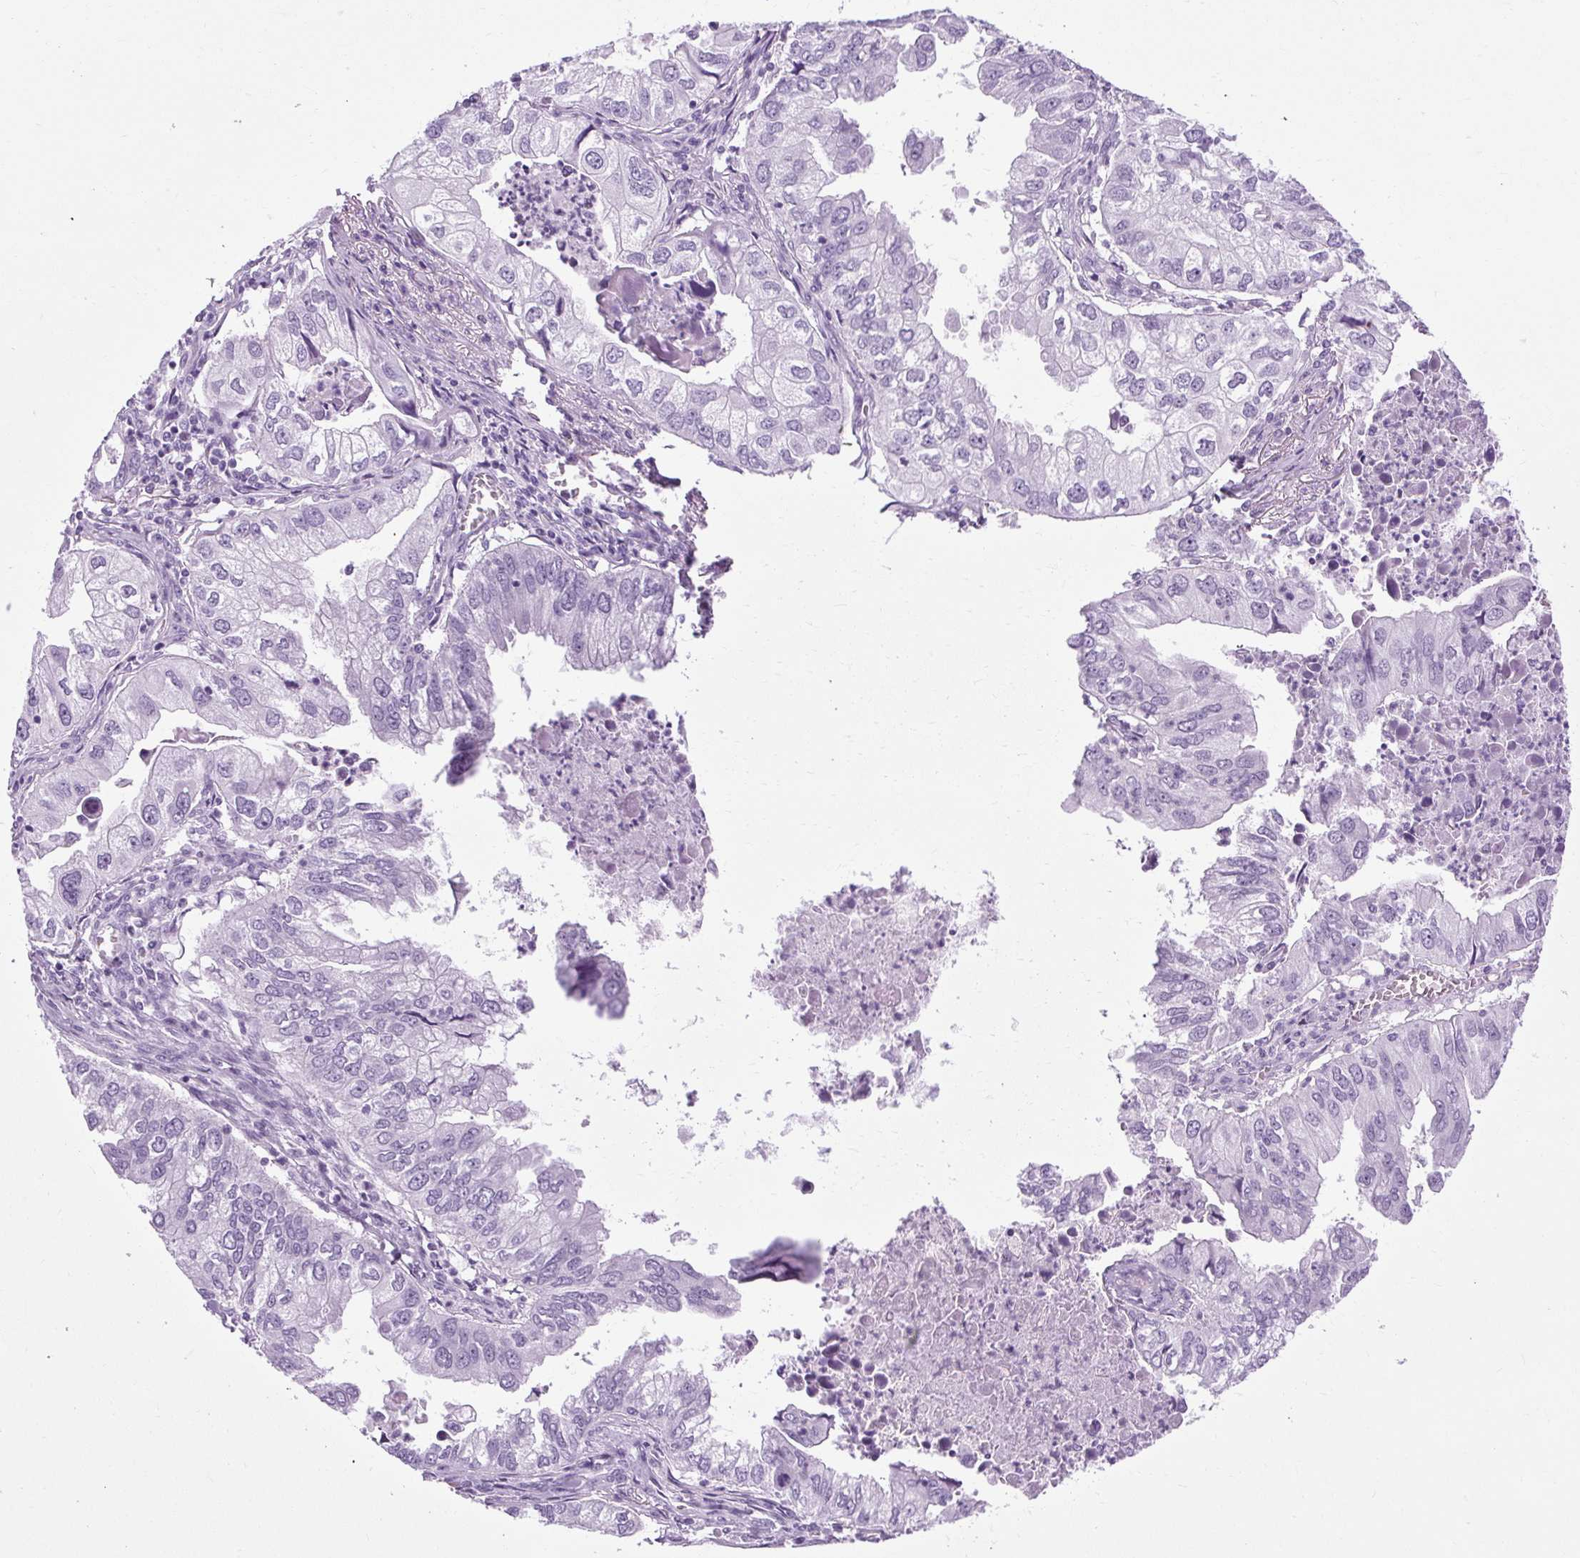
{"staining": {"intensity": "negative", "quantity": "none", "location": "none"}, "tissue": "lung cancer", "cell_type": "Tumor cells", "image_type": "cancer", "snomed": [{"axis": "morphology", "description": "Adenocarcinoma, NOS"}, {"axis": "topography", "description": "Lung"}], "caption": "IHC image of lung adenocarcinoma stained for a protein (brown), which reveals no staining in tumor cells. Nuclei are stained in blue.", "gene": "B3GNT4", "patient": {"sex": "male", "age": 48}}